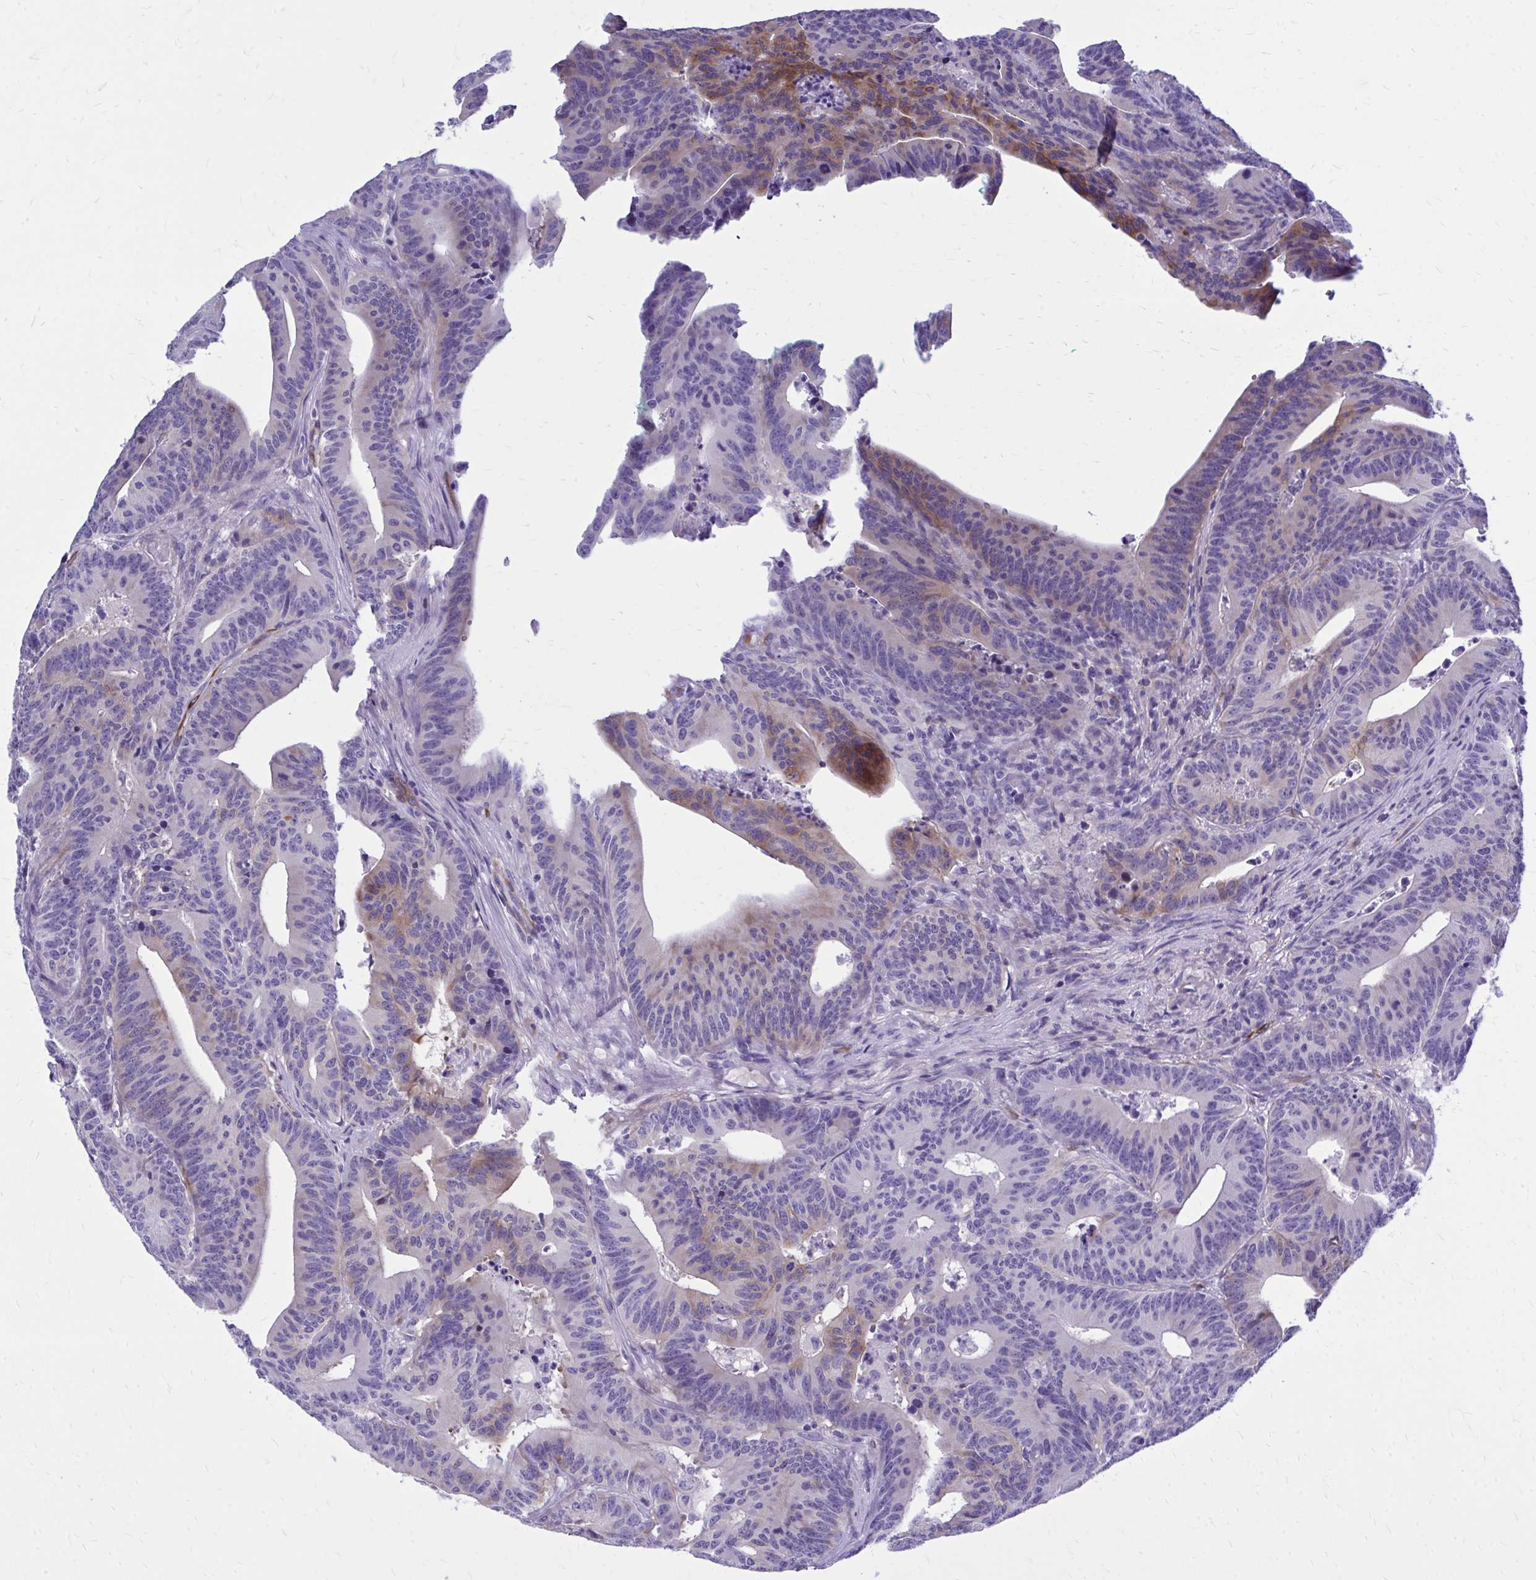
{"staining": {"intensity": "moderate", "quantity": "<25%", "location": "cytoplasmic/membranous"}, "tissue": "colorectal cancer", "cell_type": "Tumor cells", "image_type": "cancer", "snomed": [{"axis": "morphology", "description": "Adenocarcinoma, NOS"}, {"axis": "topography", "description": "Colon"}], "caption": "Tumor cells demonstrate moderate cytoplasmic/membranous expression in approximately <25% of cells in colorectal adenocarcinoma.", "gene": "EPB41L1", "patient": {"sex": "female", "age": 78}}